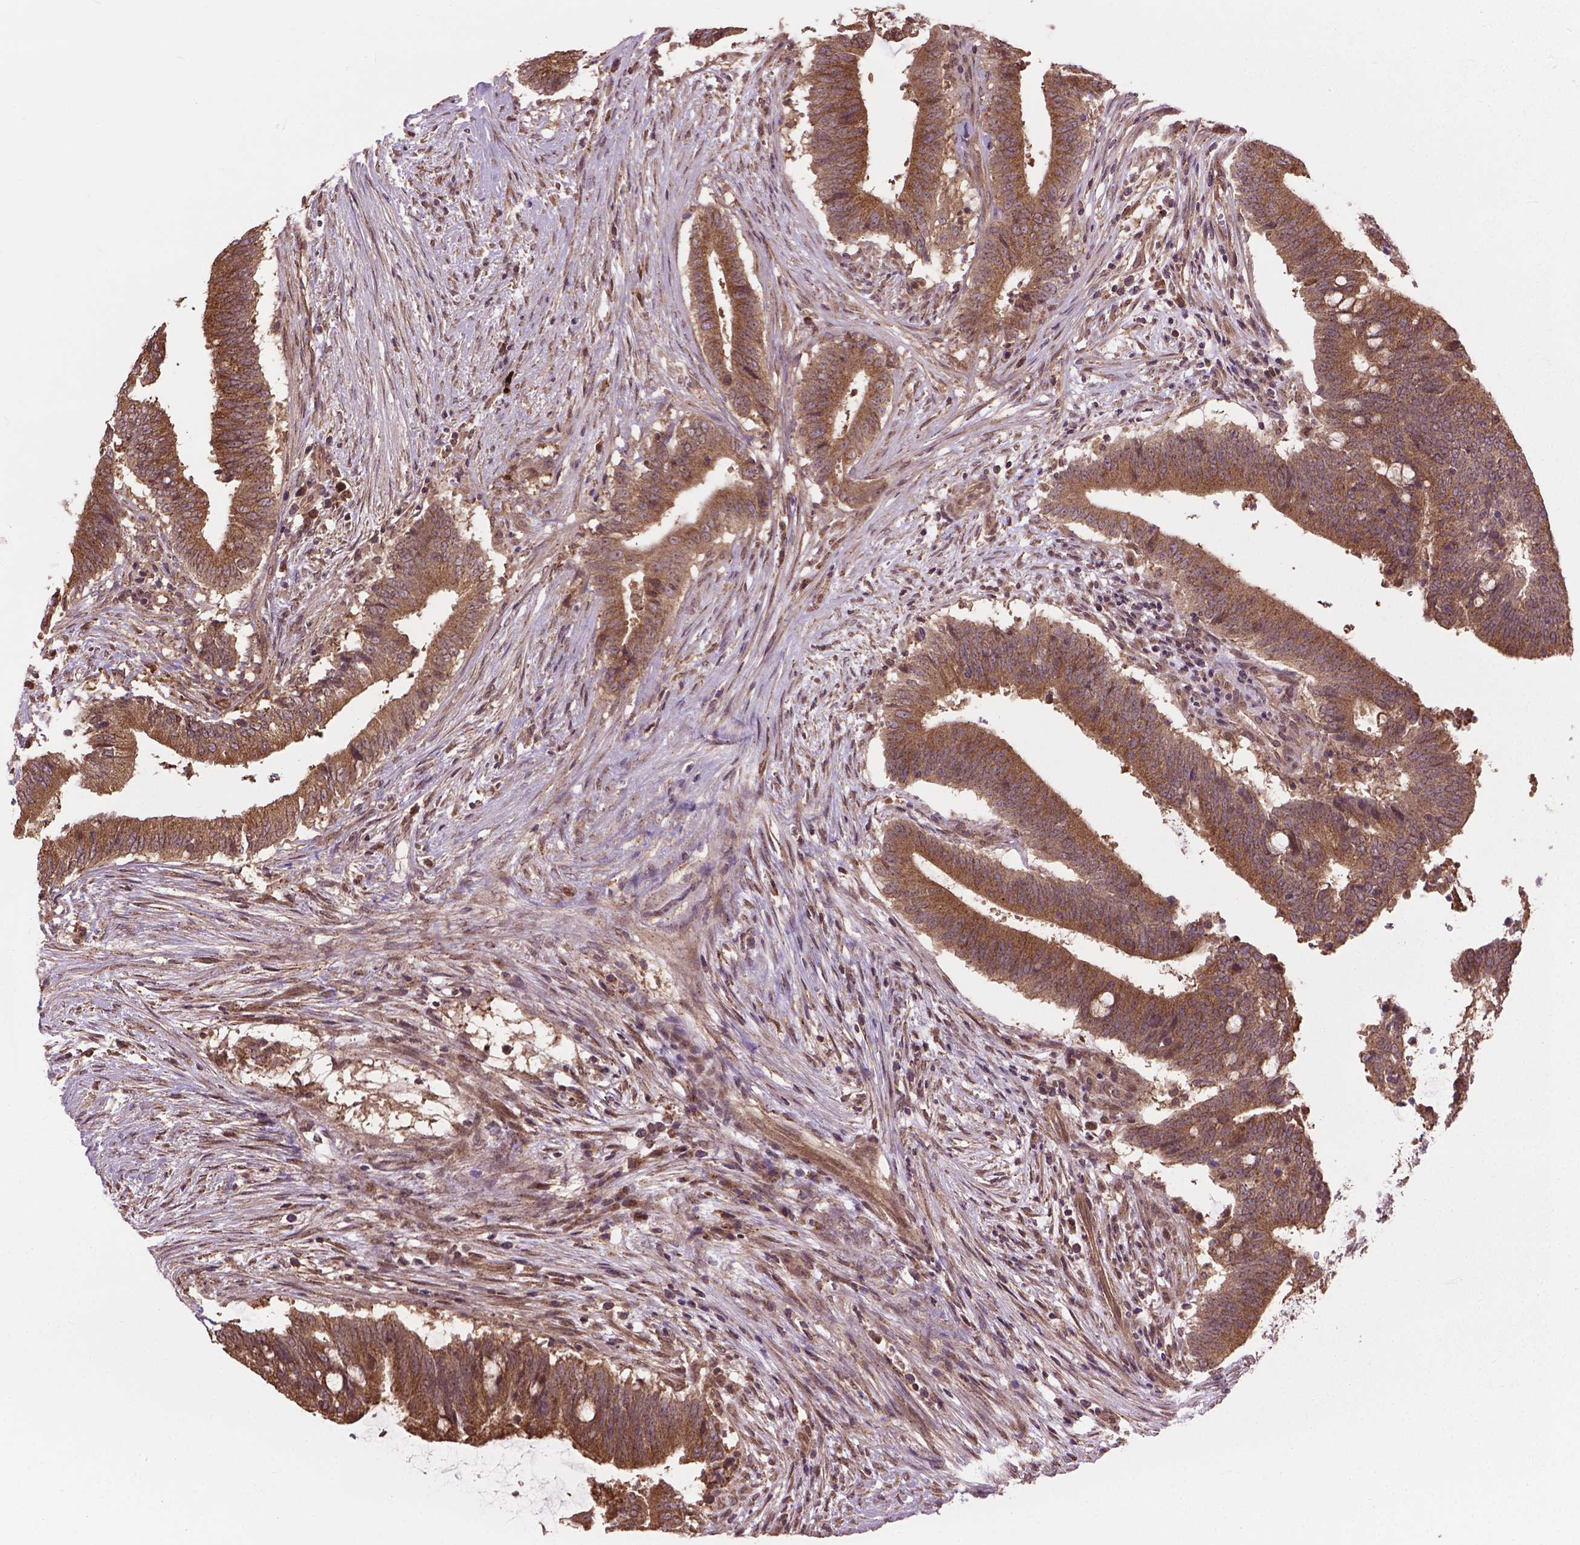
{"staining": {"intensity": "moderate", "quantity": ">75%", "location": "cytoplasmic/membranous"}, "tissue": "colorectal cancer", "cell_type": "Tumor cells", "image_type": "cancer", "snomed": [{"axis": "morphology", "description": "Adenocarcinoma, NOS"}, {"axis": "topography", "description": "Colon"}], "caption": "A brown stain shows moderate cytoplasmic/membranous positivity of a protein in human colorectal adenocarcinoma tumor cells.", "gene": "PPP1CB", "patient": {"sex": "female", "age": 43}}